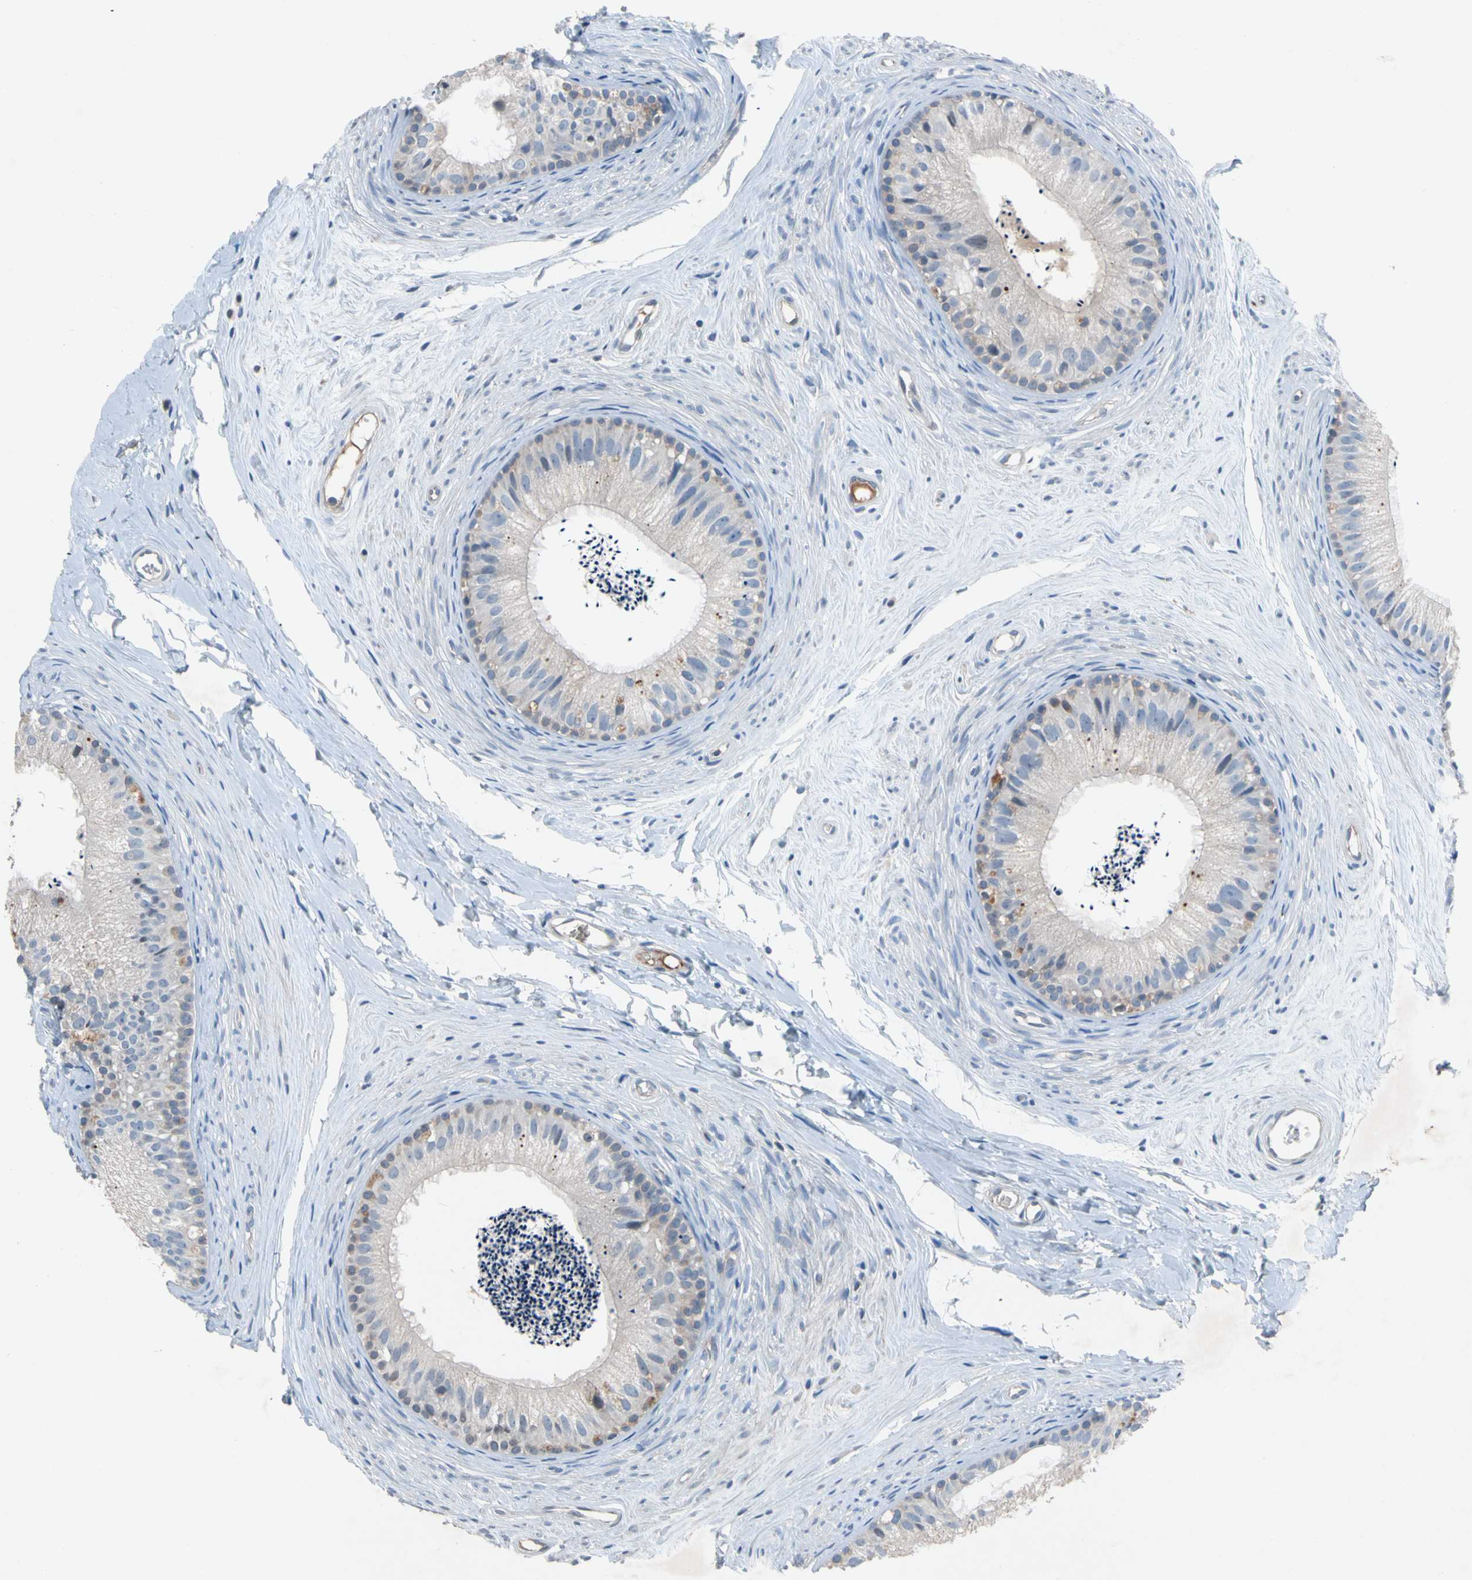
{"staining": {"intensity": "weak", "quantity": ">75%", "location": "cytoplasmic/membranous"}, "tissue": "epididymis", "cell_type": "Glandular cells", "image_type": "normal", "snomed": [{"axis": "morphology", "description": "Normal tissue, NOS"}, {"axis": "topography", "description": "Epididymis"}], "caption": "Epididymis stained for a protein (brown) demonstrates weak cytoplasmic/membranous positive staining in about >75% of glandular cells.", "gene": "NDFIP2", "patient": {"sex": "male", "age": 56}}